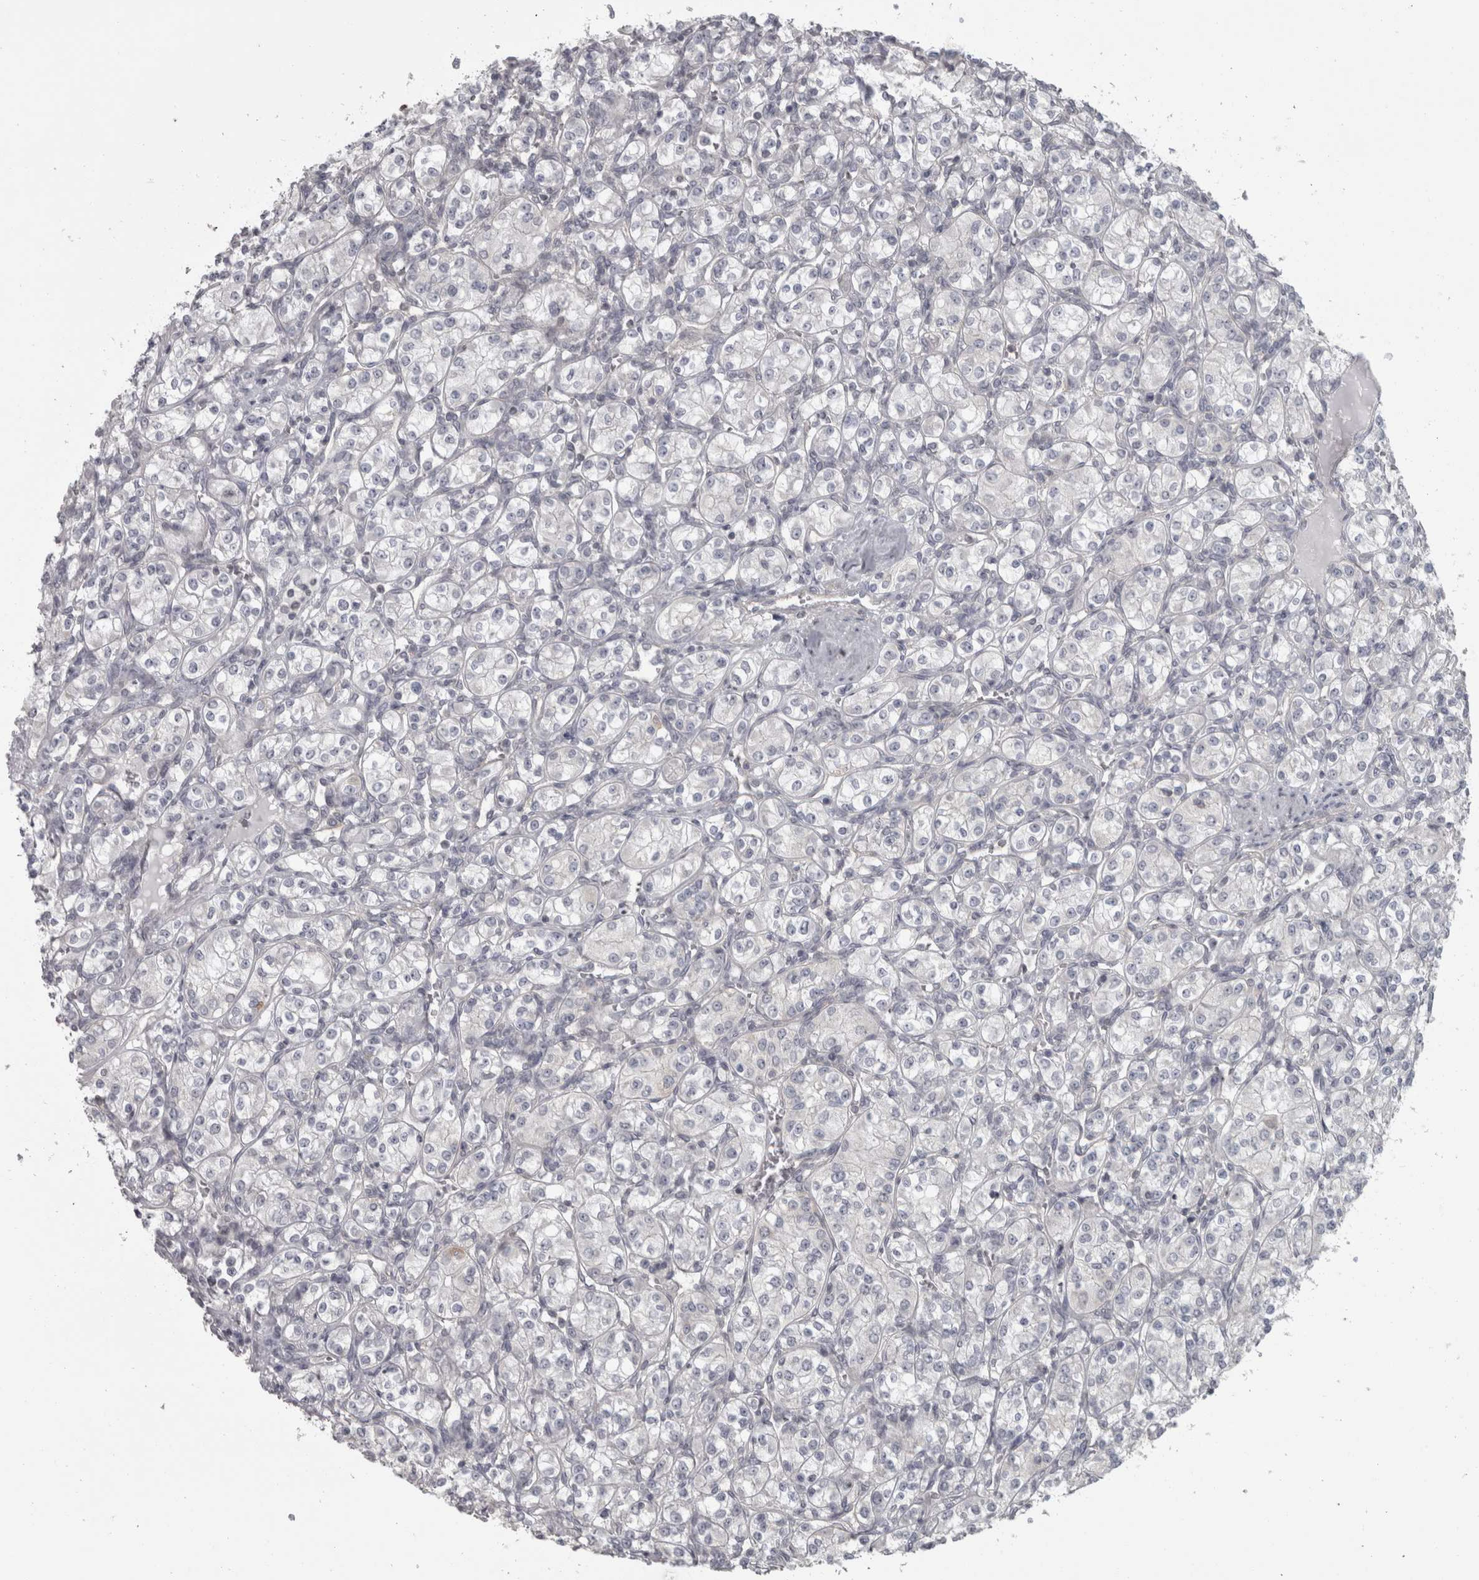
{"staining": {"intensity": "negative", "quantity": "none", "location": "none"}, "tissue": "renal cancer", "cell_type": "Tumor cells", "image_type": "cancer", "snomed": [{"axis": "morphology", "description": "Adenocarcinoma, NOS"}, {"axis": "topography", "description": "Kidney"}], "caption": "This is an immunohistochemistry (IHC) micrograph of human renal cancer. There is no expression in tumor cells.", "gene": "PPP1R12B", "patient": {"sex": "male", "age": 77}}